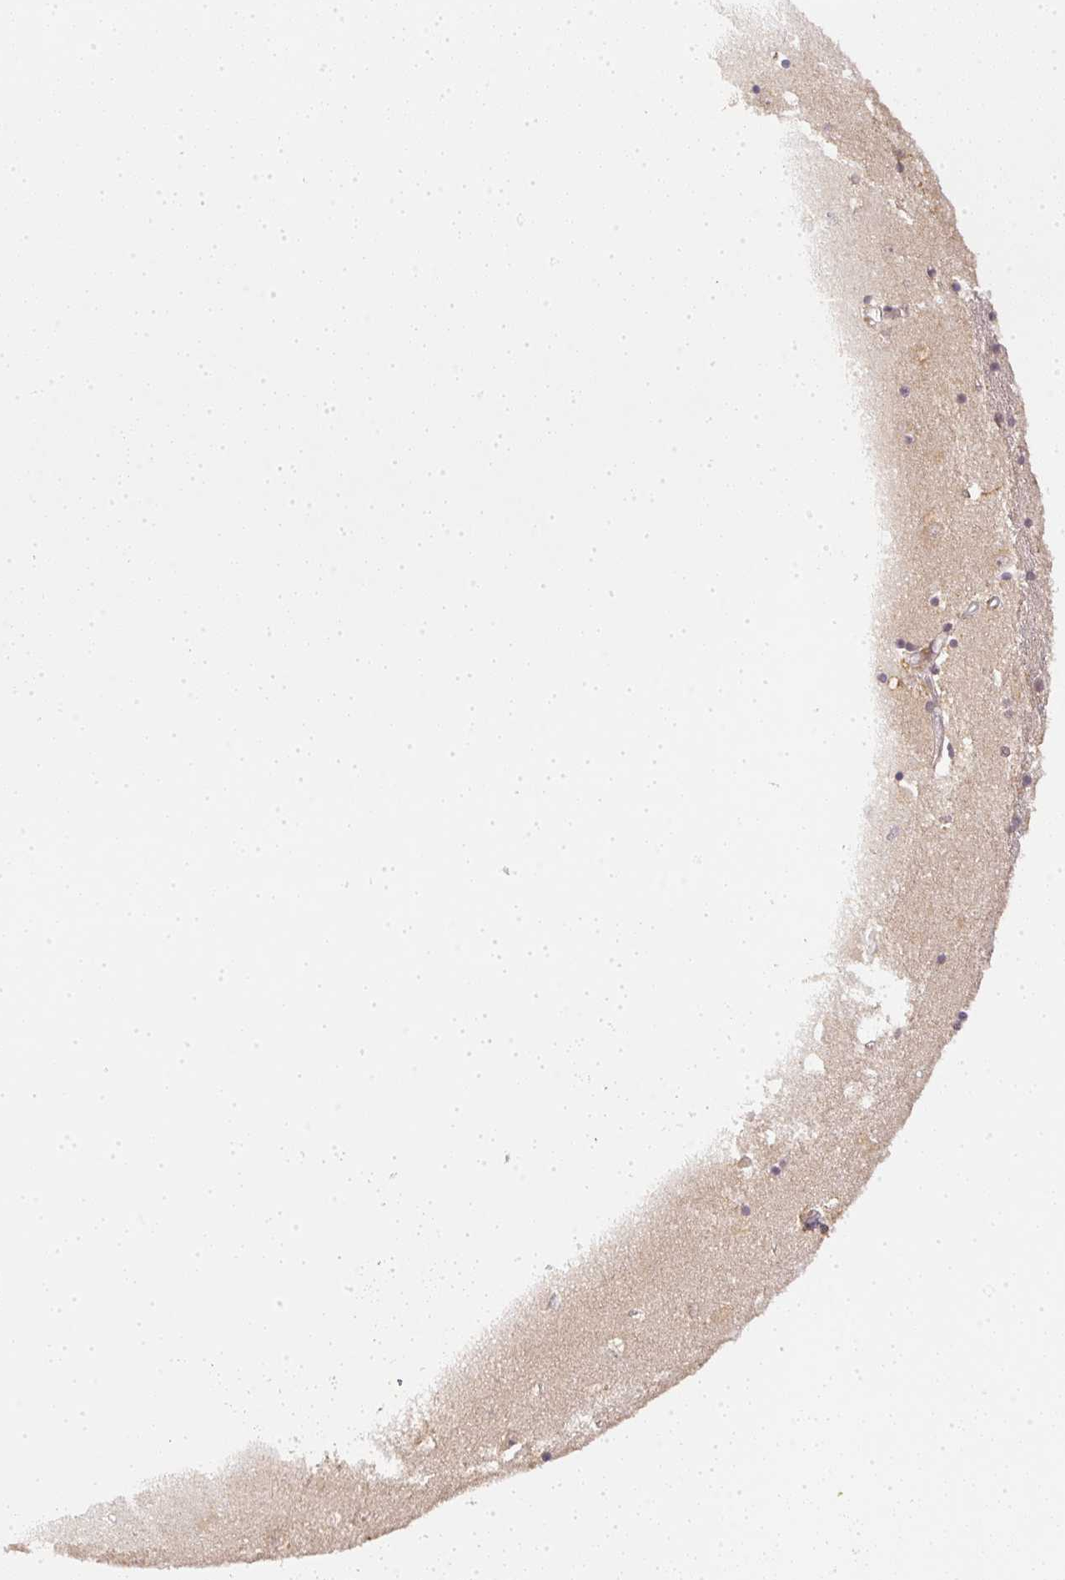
{"staining": {"intensity": "negative", "quantity": "none", "location": "none"}, "tissue": "caudate", "cell_type": "Glial cells", "image_type": "normal", "snomed": [{"axis": "morphology", "description": "Normal tissue, NOS"}, {"axis": "topography", "description": "Lateral ventricle wall"}], "caption": "IHC of benign human caudate demonstrates no positivity in glial cells. (DAB (3,3'-diaminobenzidine) IHC, high magnification).", "gene": "SERPINE1", "patient": {"sex": "male", "age": 54}}